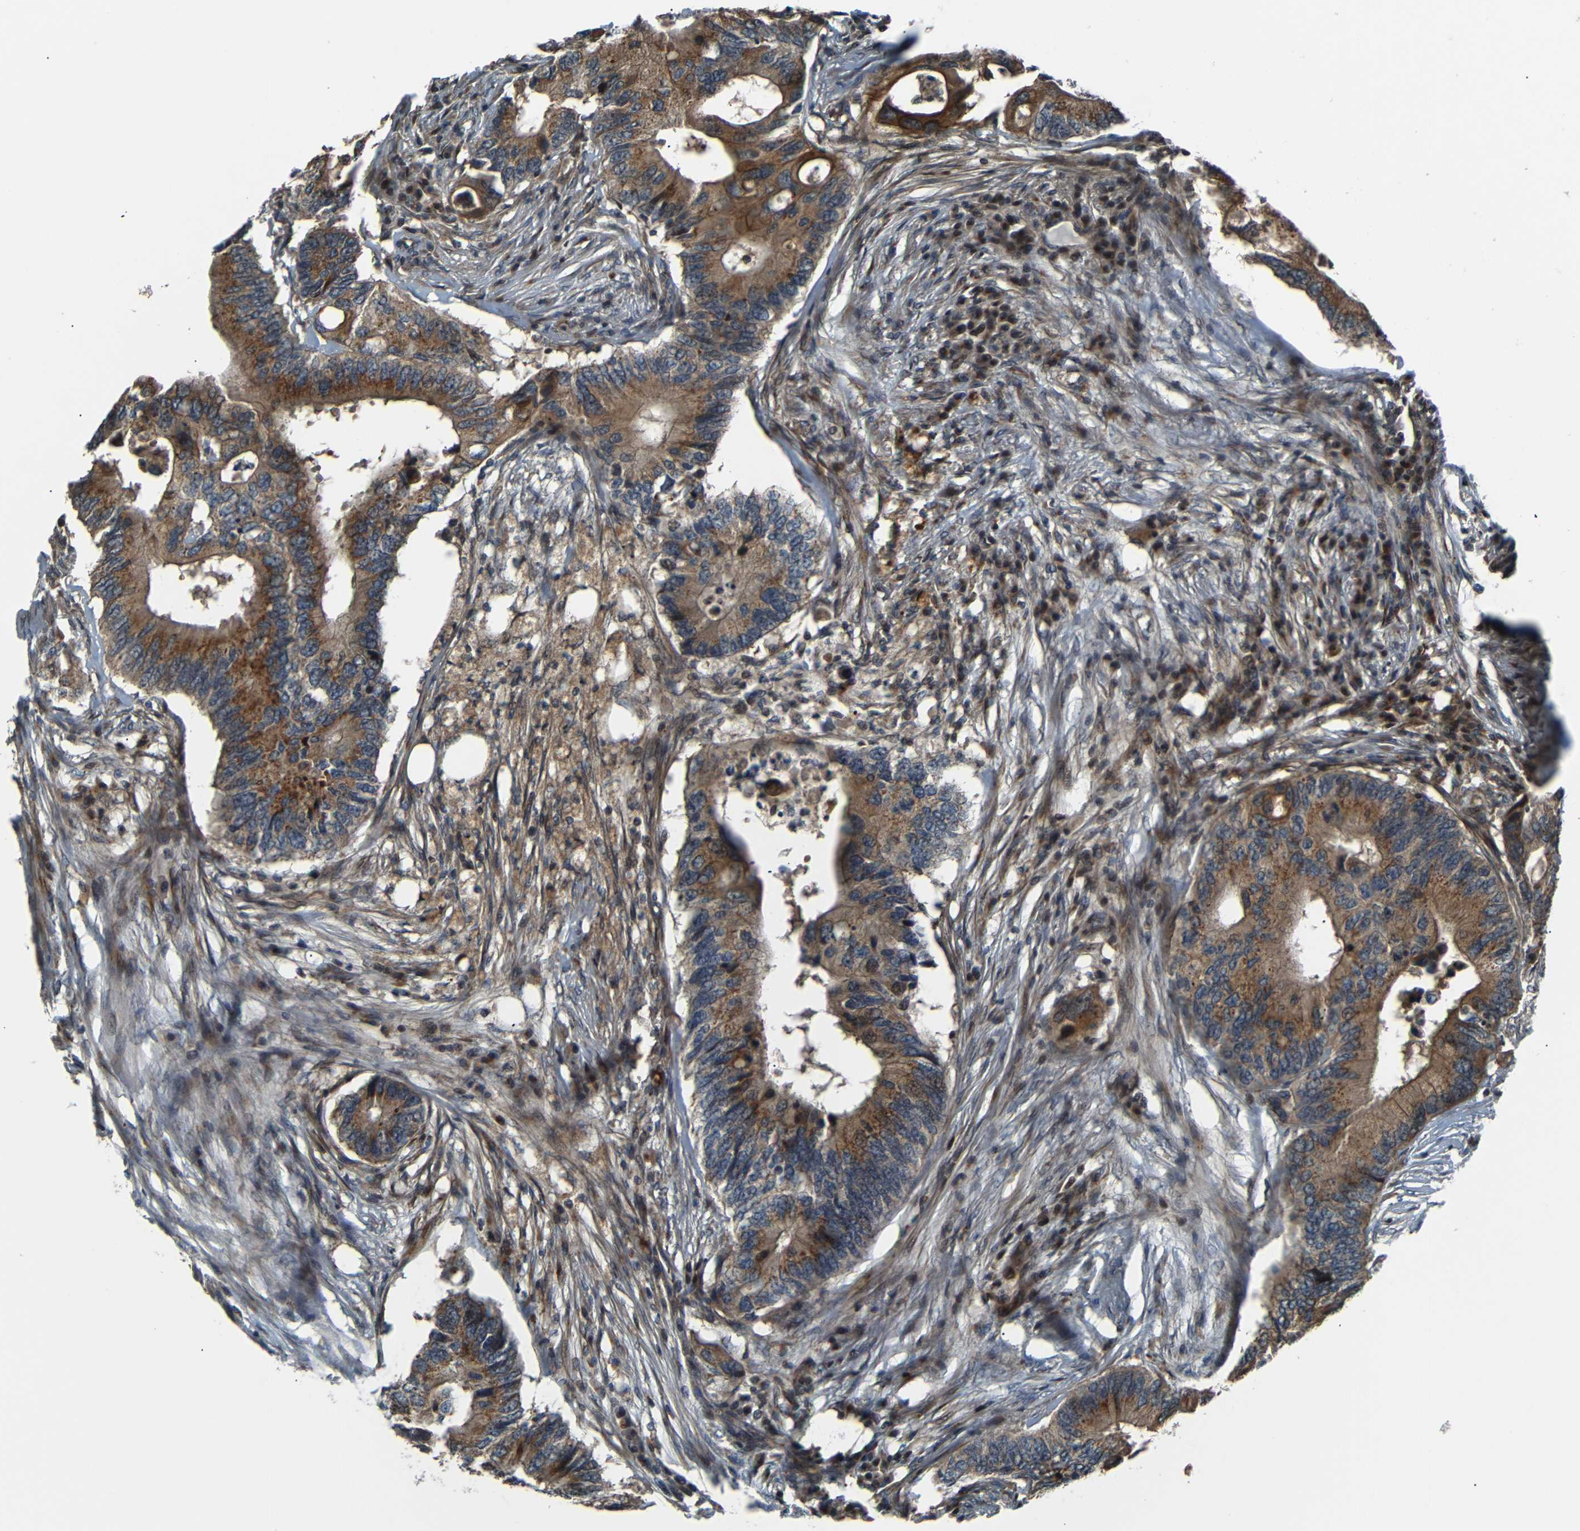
{"staining": {"intensity": "moderate", "quantity": ">75%", "location": "cytoplasmic/membranous"}, "tissue": "colorectal cancer", "cell_type": "Tumor cells", "image_type": "cancer", "snomed": [{"axis": "morphology", "description": "Adenocarcinoma, NOS"}, {"axis": "topography", "description": "Colon"}], "caption": "Approximately >75% of tumor cells in human adenocarcinoma (colorectal) exhibit moderate cytoplasmic/membranous protein expression as visualized by brown immunohistochemical staining.", "gene": "AKAP9", "patient": {"sex": "male", "age": 71}}